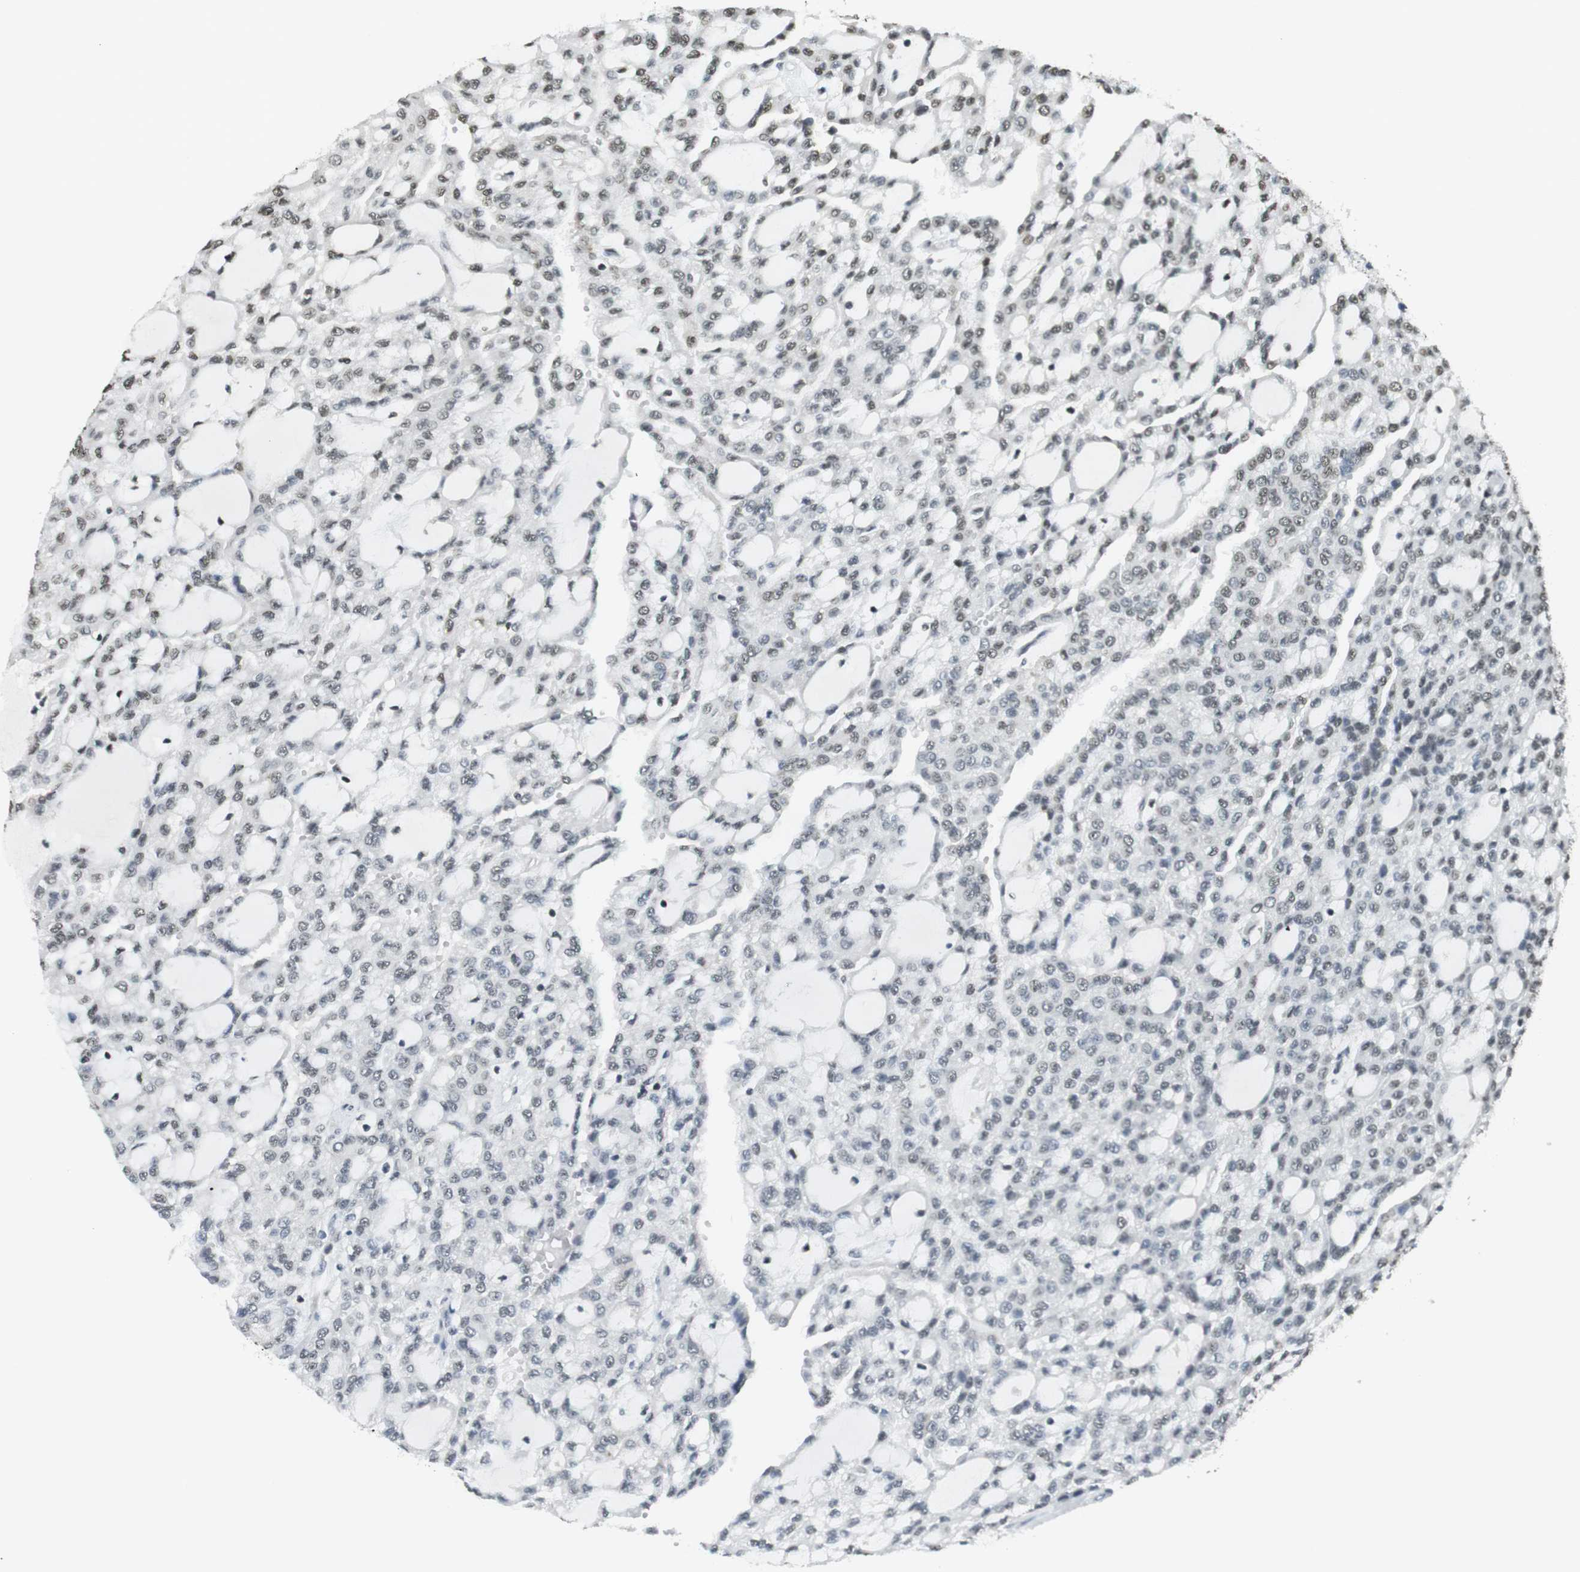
{"staining": {"intensity": "weak", "quantity": "<25%", "location": "nuclear"}, "tissue": "renal cancer", "cell_type": "Tumor cells", "image_type": "cancer", "snomed": [{"axis": "morphology", "description": "Adenocarcinoma, NOS"}, {"axis": "topography", "description": "Kidney"}], "caption": "This image is of adenocarcinoma (renal) stained with IHC to label a protein in brown with the nuclei are counter-stained blue. There is no staining in tumor cells.", "gene": "USP7", "patient": {"sex": "male", "age": 63}}